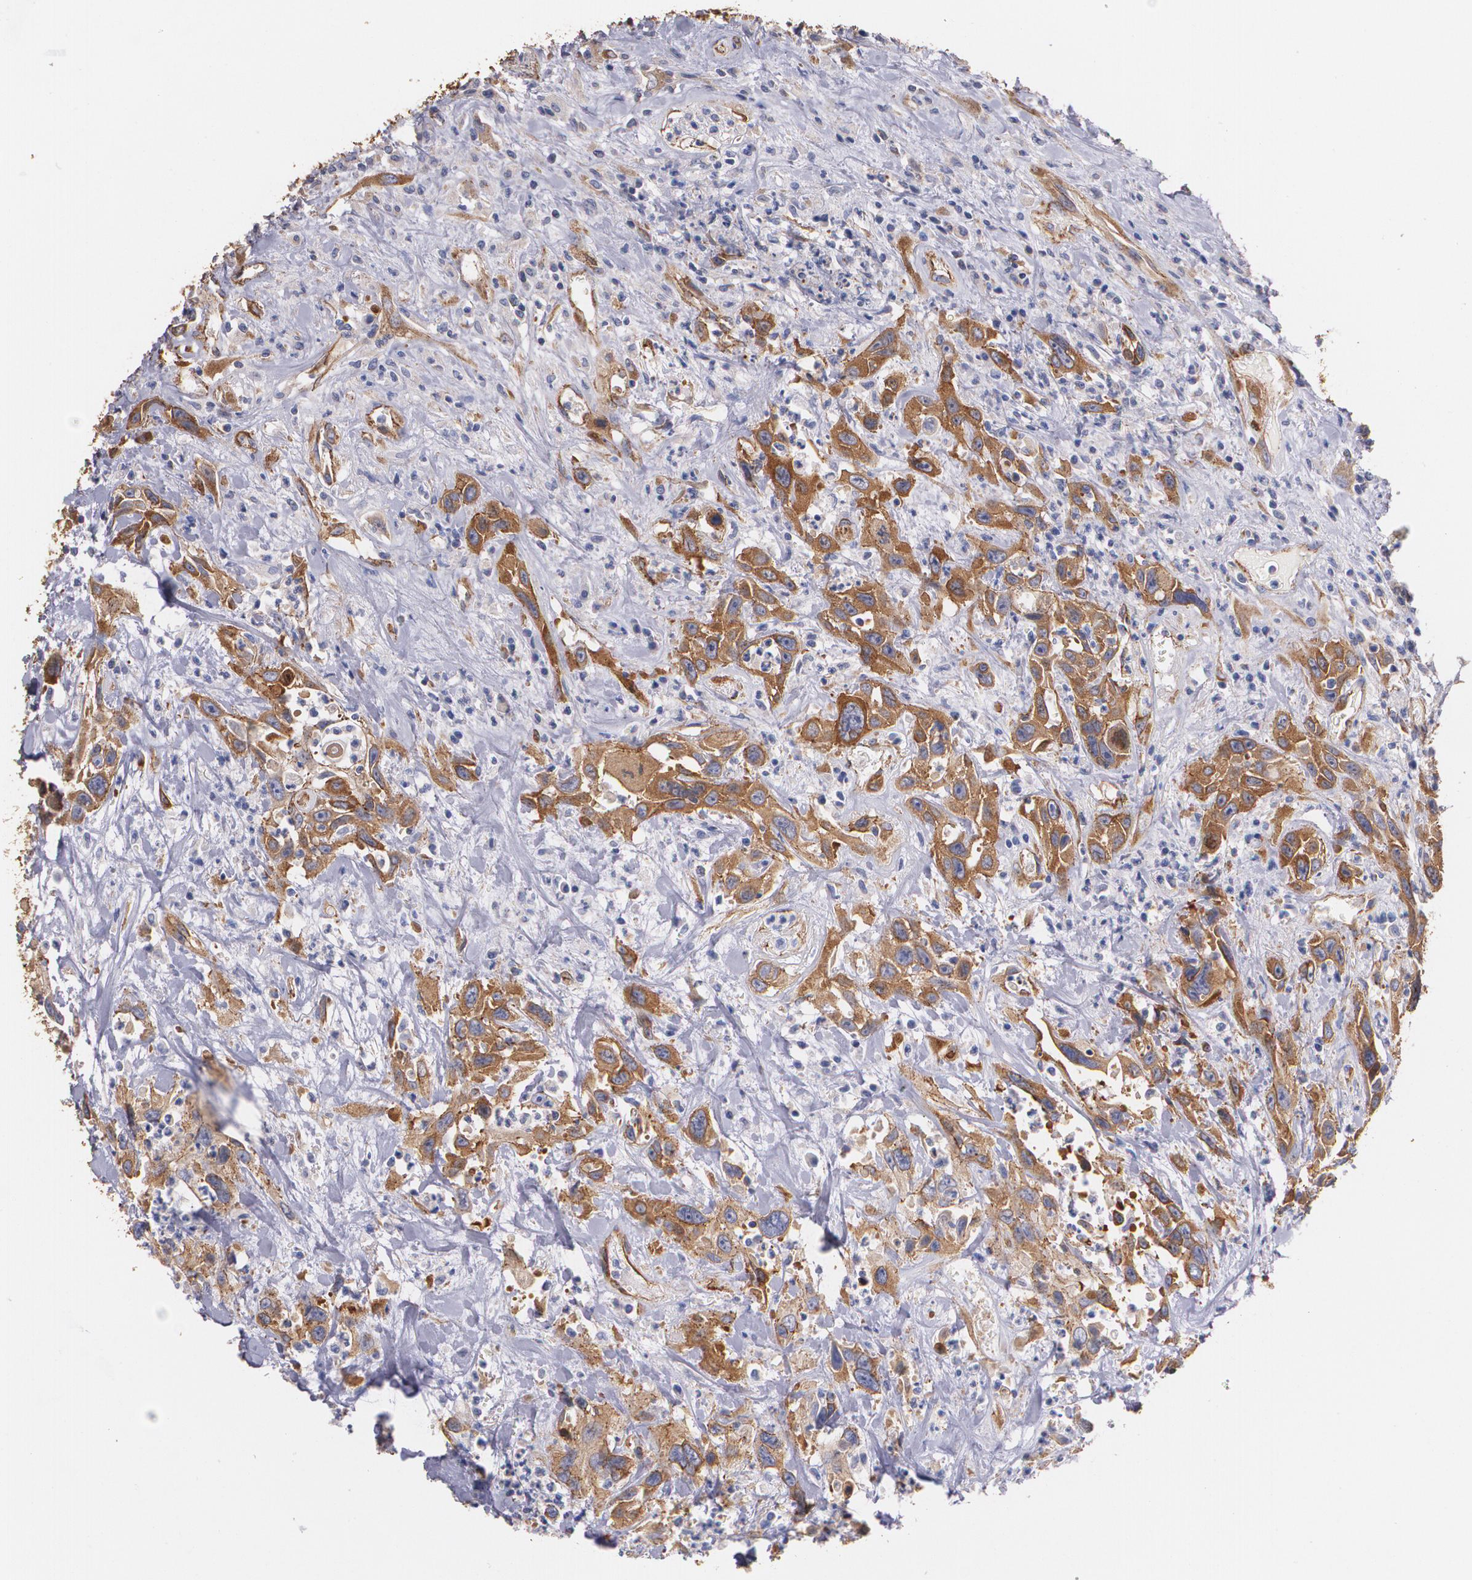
{"staining": {"intensity": "strong", "quantity": "25%-75%", "location": "cytoplasmic/membranous"}, "tissue": "urothelial cancer", "cell_type": "Tumor cells", "image_type": "cancer", "snomed": [{"axis": "morphology", "description": "Urothelial carcinoma, High grade"}, {"axis": "topography", "description": "Urinary bladder"}], "caption": "About 25%-75% of tumor cells in urothelial cancer display strong cytoplasmic/membranous protein expression as visualized by brown immunohistochemical staining.", "gene": "TJP1", "patient": {"sex": "female", "age": 84}}